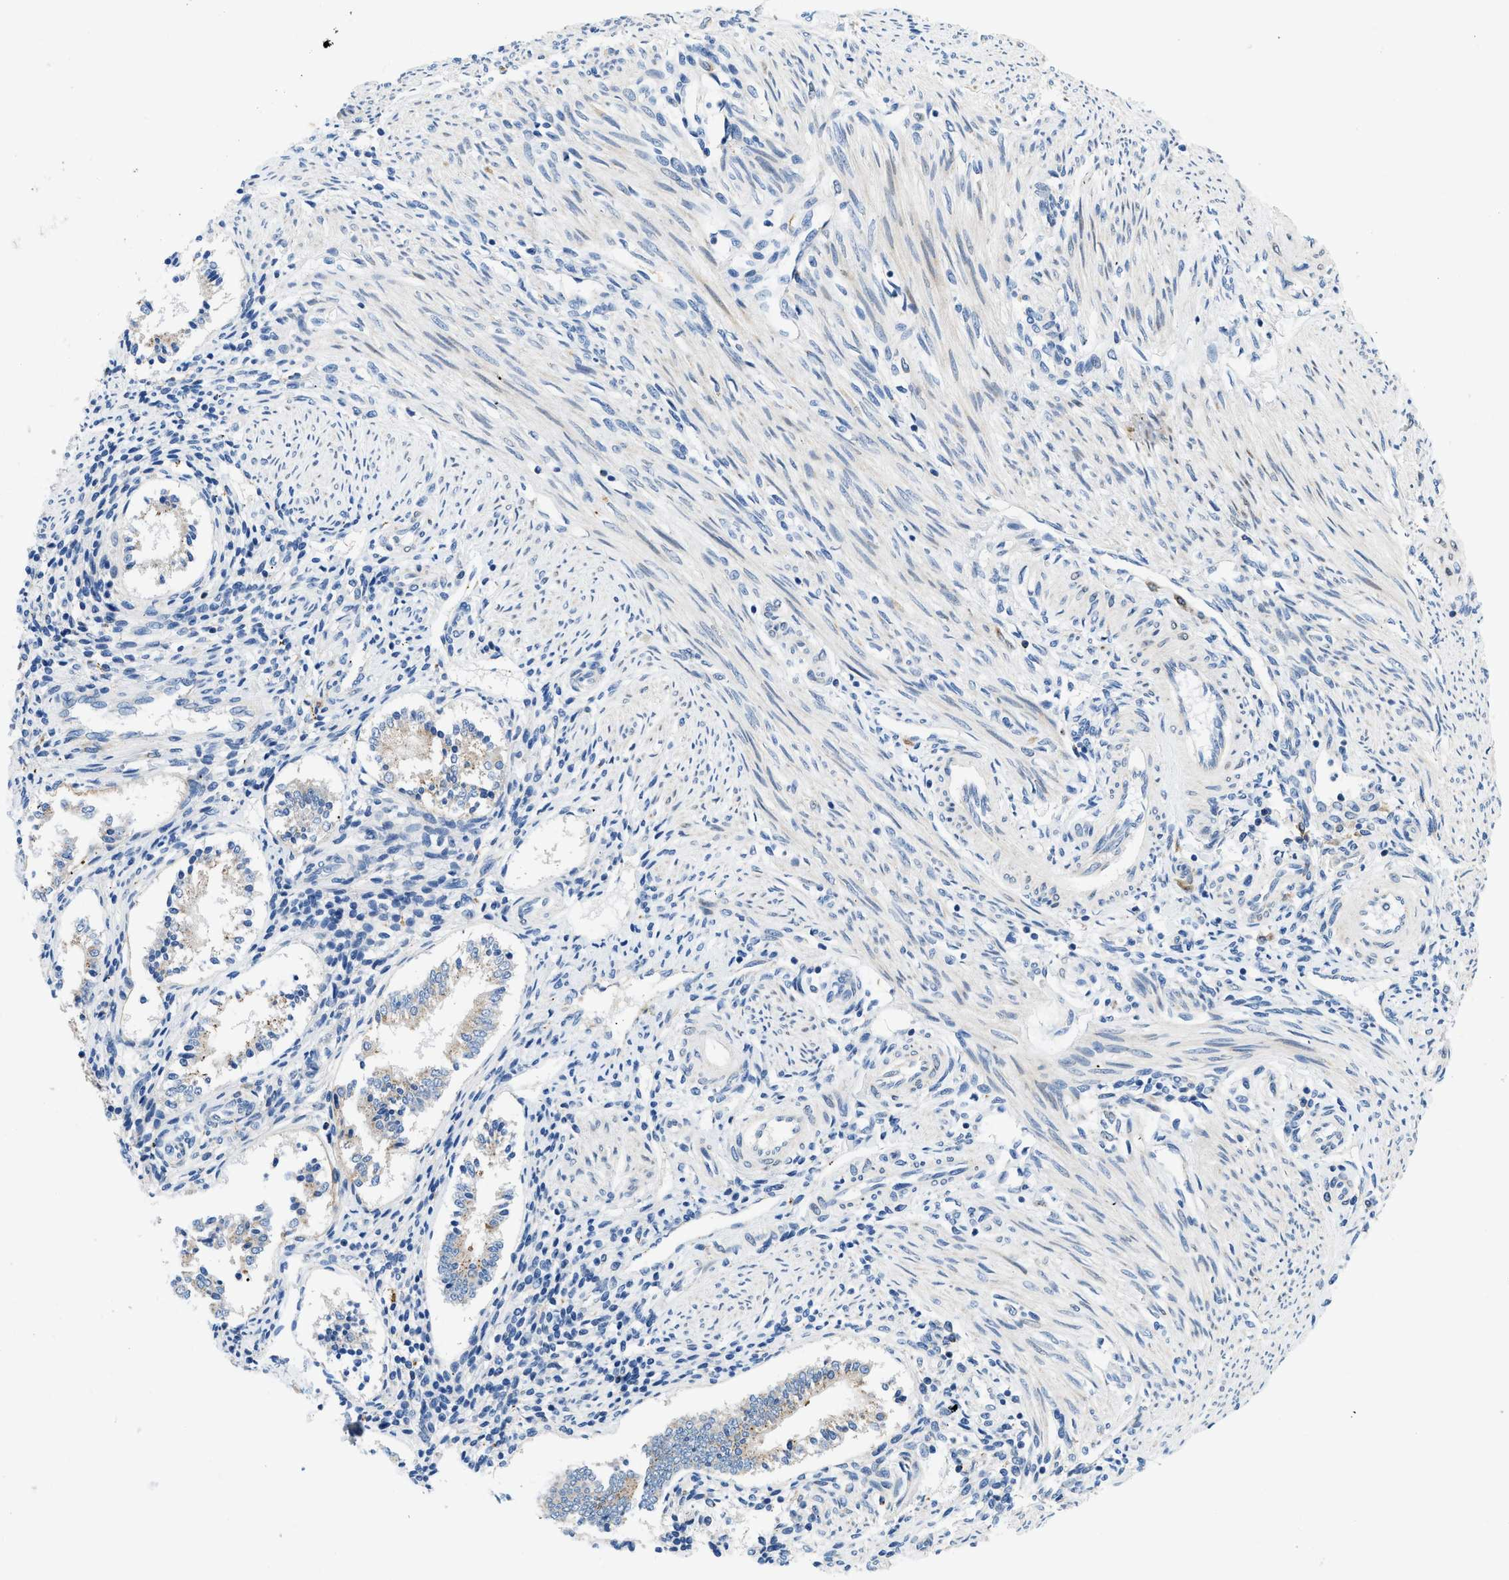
{"staining": {"intensity": "negative", "quantity": "none", "location": "none"}, "tissue": "endometrium", "cell_type": "Cells in endometrial stroma", "image_type": "normal", "snomed": [{"axis": "morphology", "description": "Normal tissue, NOS"}, {"axis": "topography", "description": "Endometrium"}], "caption": "A histopathology image of endometrium stained for a protein reveals no brown staining in cells in endometrial stroma.", "gene": "TMEM248", "patient": {"sex": "female", "age": 42}}